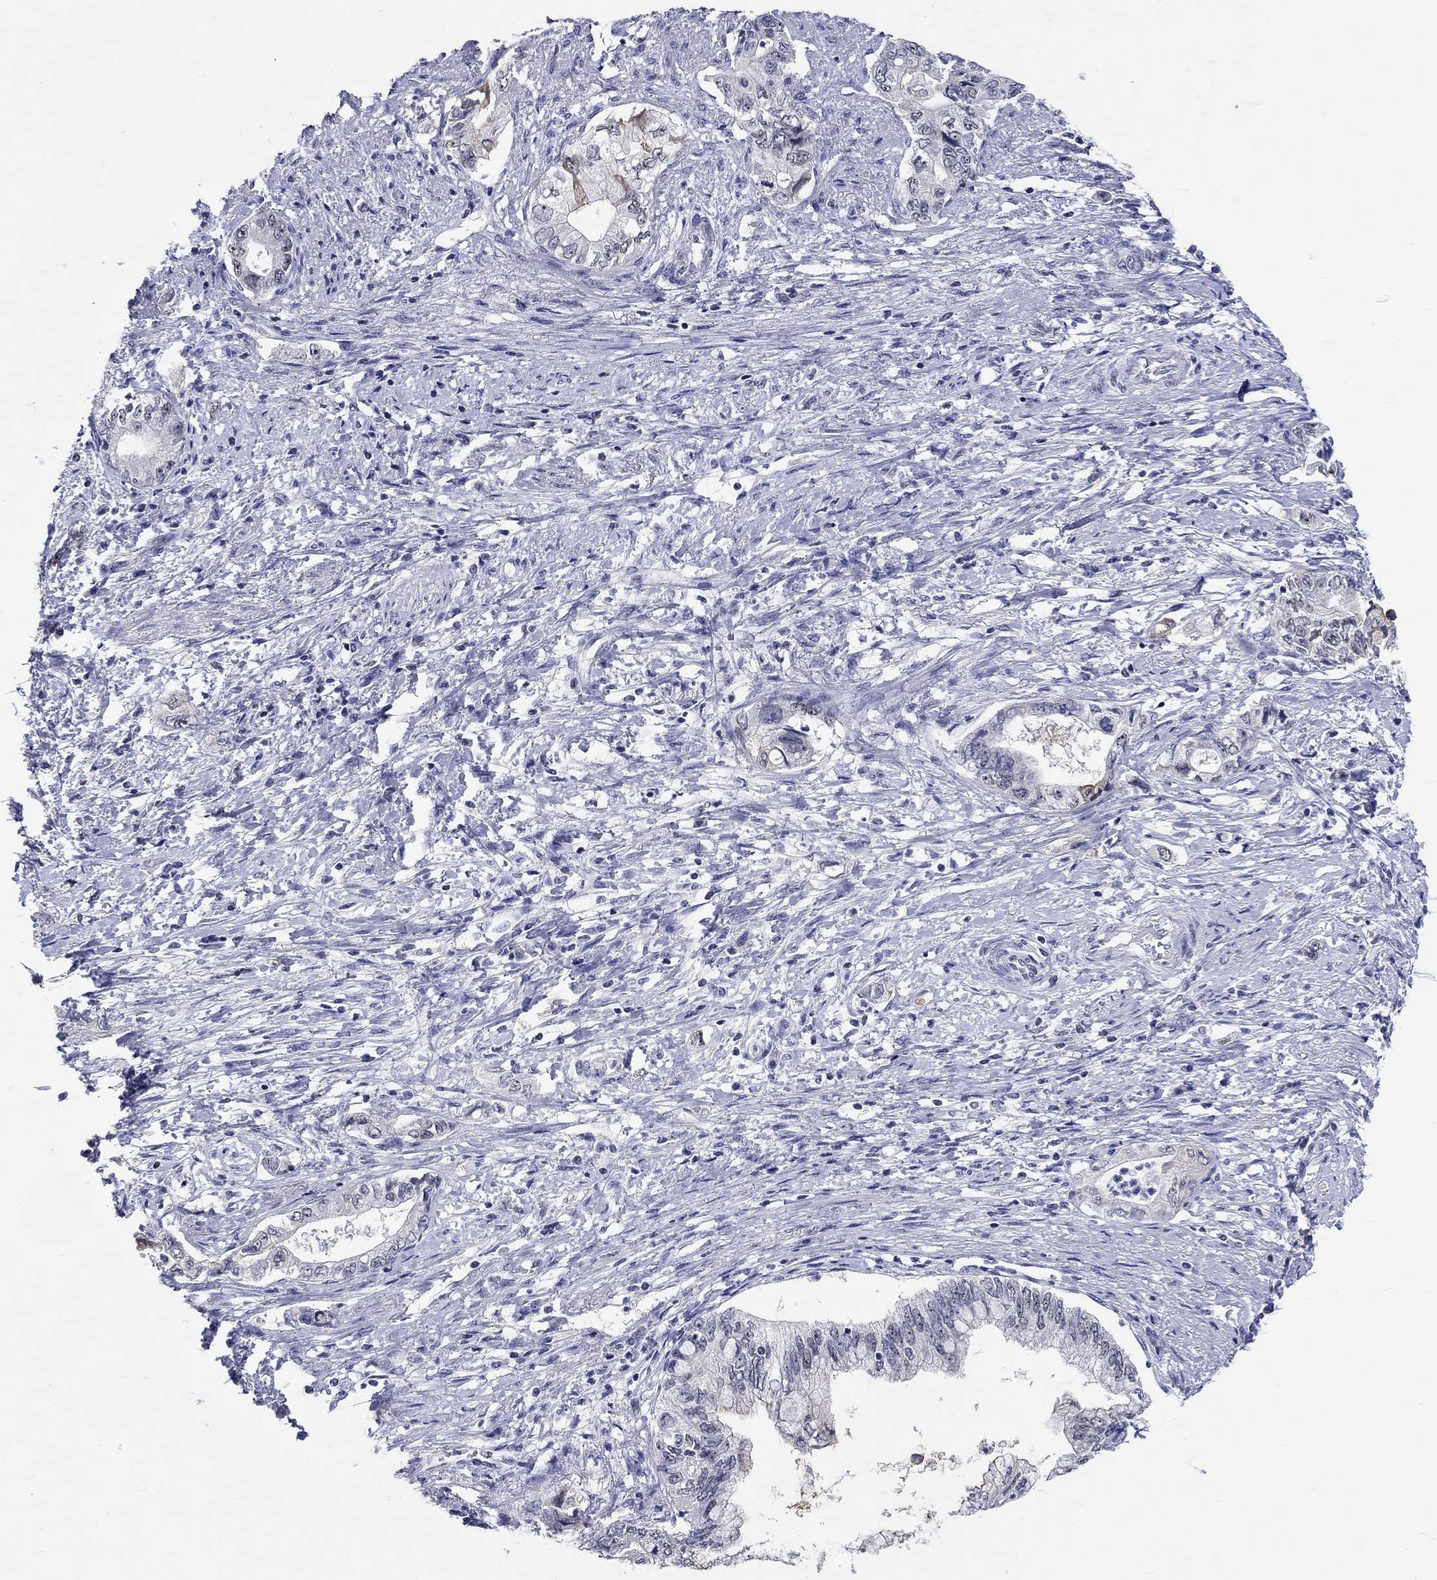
{"staining": {"intensity": "negative", "quantity": "none", "location": "none"}, "tissue": "pancreatic cancer", "cell_type": "Tumor cells", "image_type": "cancer", "snomed": [{"axis": "morphology", "description": "Adenocarcinoma, NOS"}, {"axis": "topography", "description": "Pancreas"}], "caption": "IHC histopathology image of neoplastic tissue: adenocarcinoma (pancreatic) stained with DAB displays no significant protein positivity in tumor cells.", "gene": "GRIN1", "patient": {"sex": "female", "age": 73}}